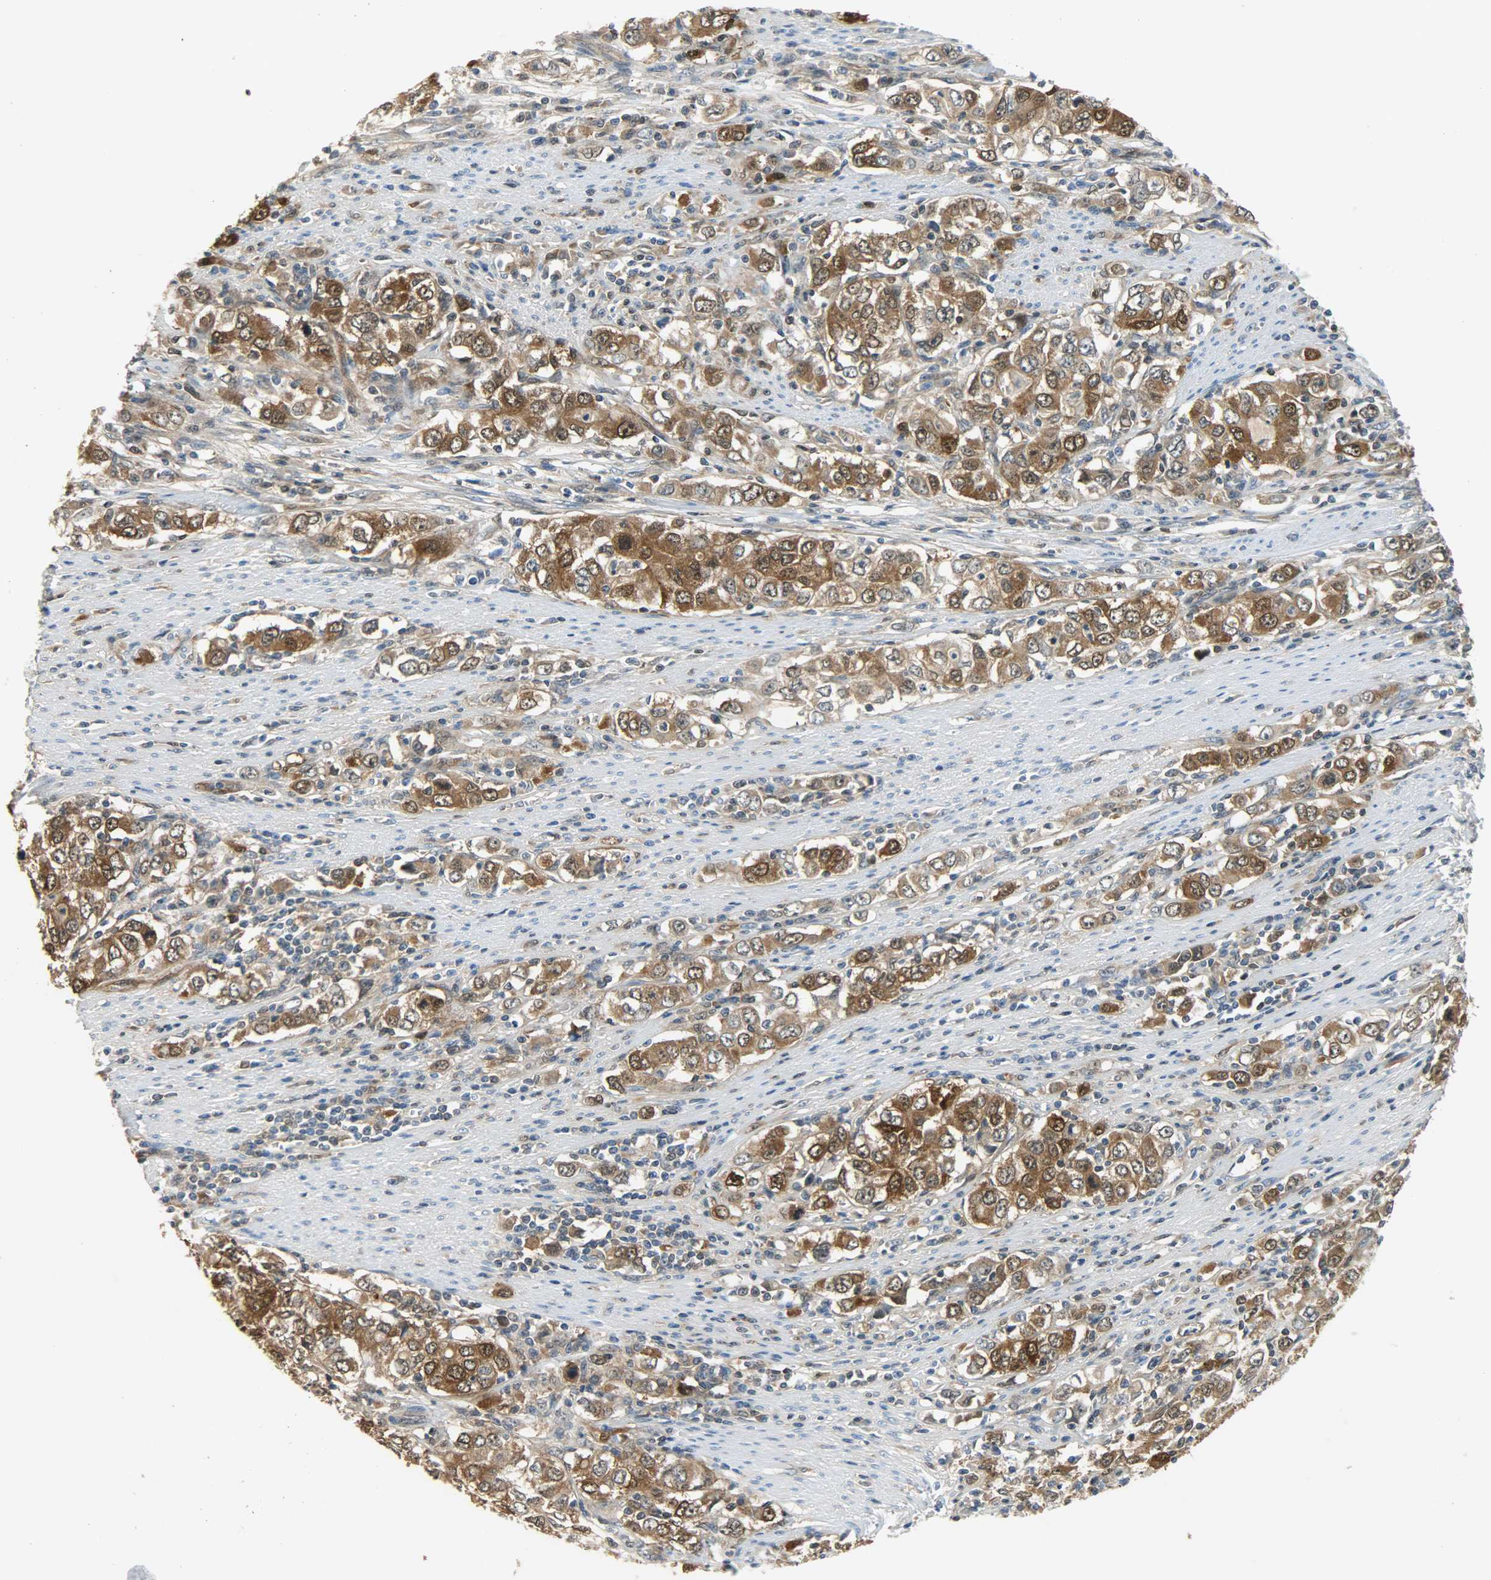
{"staining": {"intensity": "strong", "quantity": ">75%", "location": "cytoplasmic/membranous,nuclear"}, "tissue": "stomach cancer", "cell_type": "Tumor cells", "image_type": "cancer", "snomed": [{"axis": "morphology", "description": "Adenocarcinoma, NOS"}, {"axis": "topography", "description": "Stomach, lower"}], "caption": "Immunohistochemistry of stomach cancer shows high levels of strong cytoplasmic/membranous and nuclear expression in about >75% of tumor cells. (Brightfield microscopy of DAB IHC at high magnification).", "gene": "EIF4EBP1", "patient": {"sex": "female", "age": 72}}